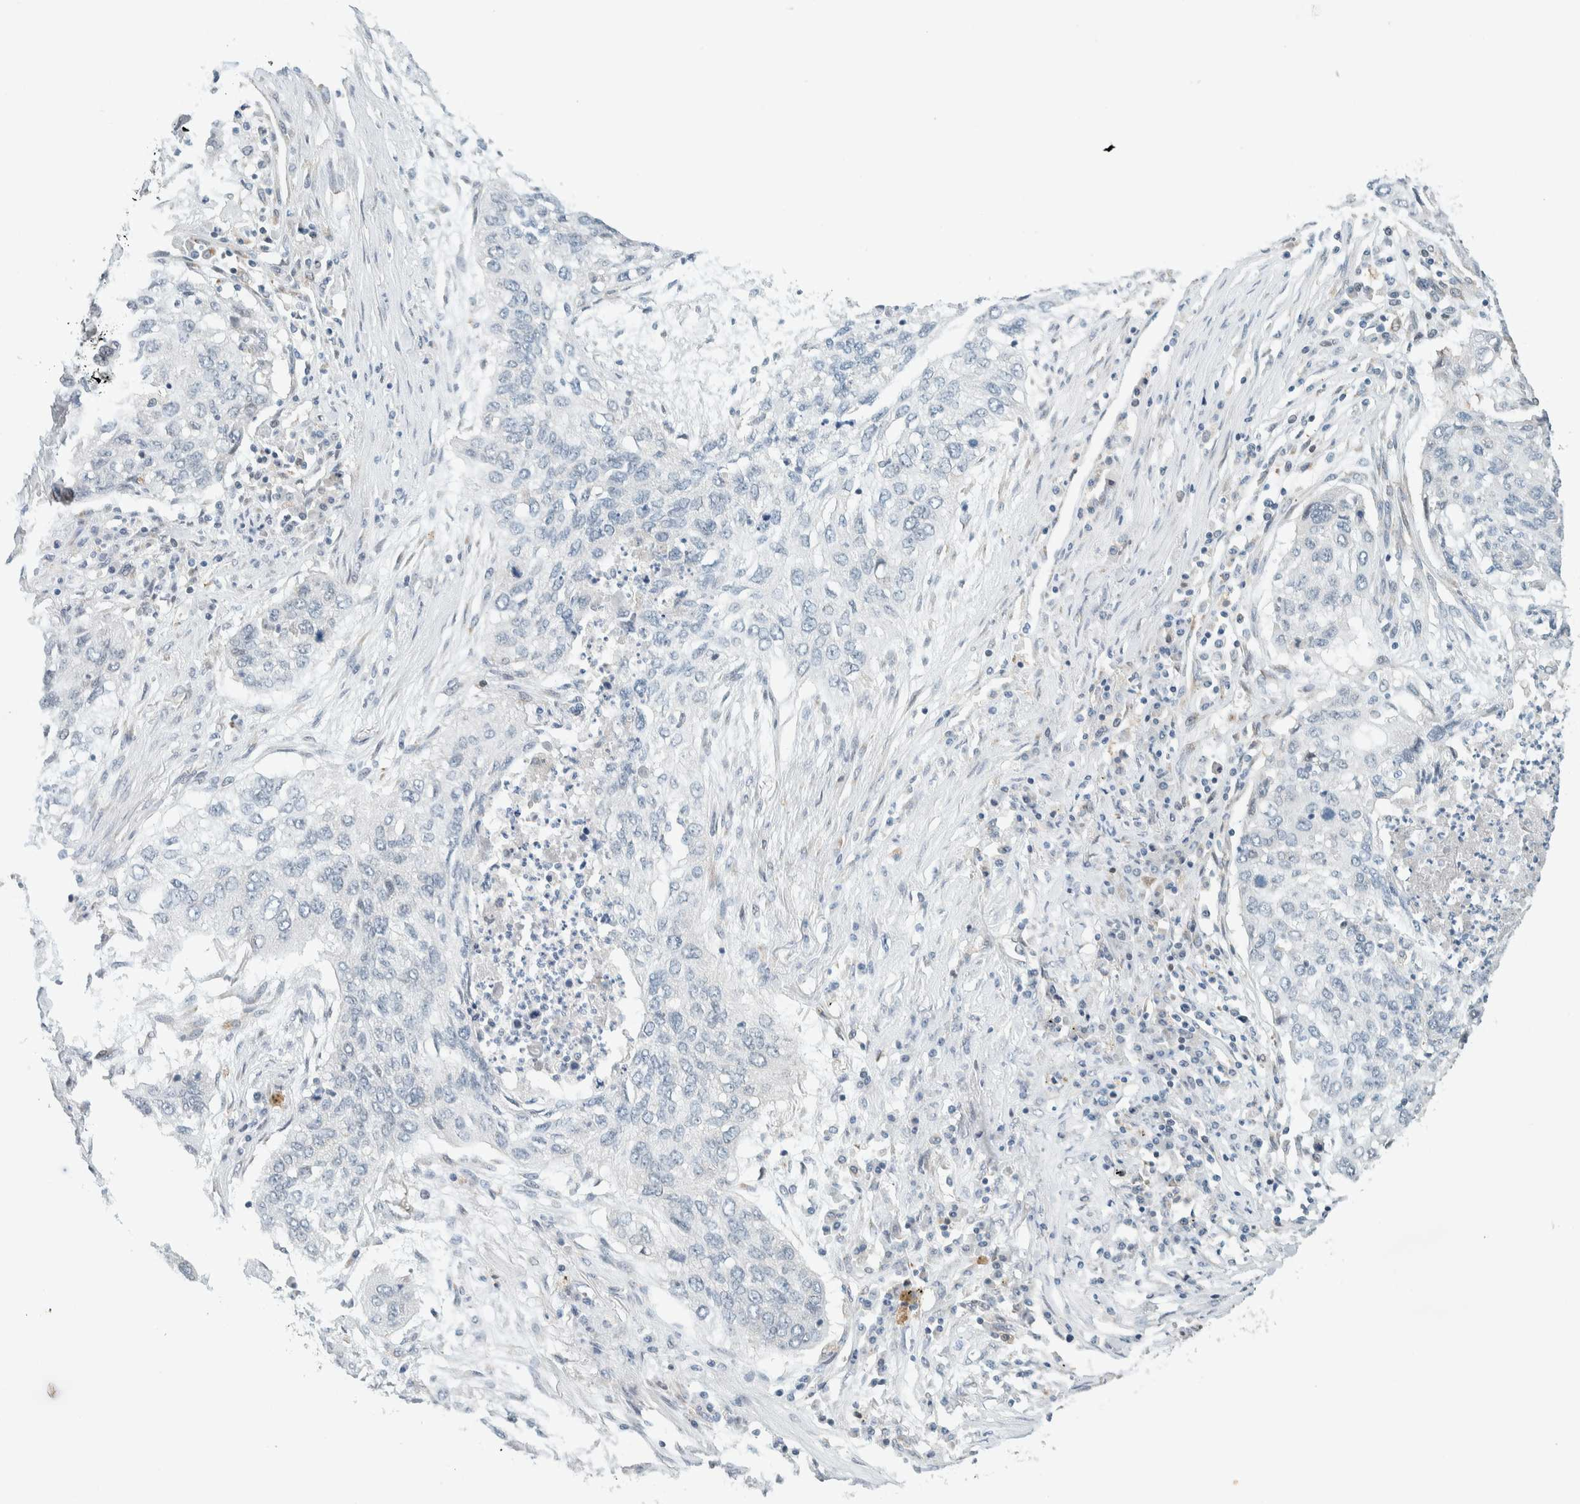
{"staining": {"intensity": "negative", "quantity": "none", "location": "none"}, "tissue": "lung cancer", "cell_type": "Tumor cells", "image_type": "cancer", "snomed": [{"axis": "morphology", "description": "Squamous cell carcinoma, NOS"}, {"axis": "topography", "description": "Lung"}], "caption": "Immunohistochemistry photomicrograph of neoplastic tissue: human lung cancer (squamous cell carcinoma) stained with DAB shows no significant protein positivity in tumor cells.", "gene": "SUMF2", "patient": {"sex": "female", "age": 63}}